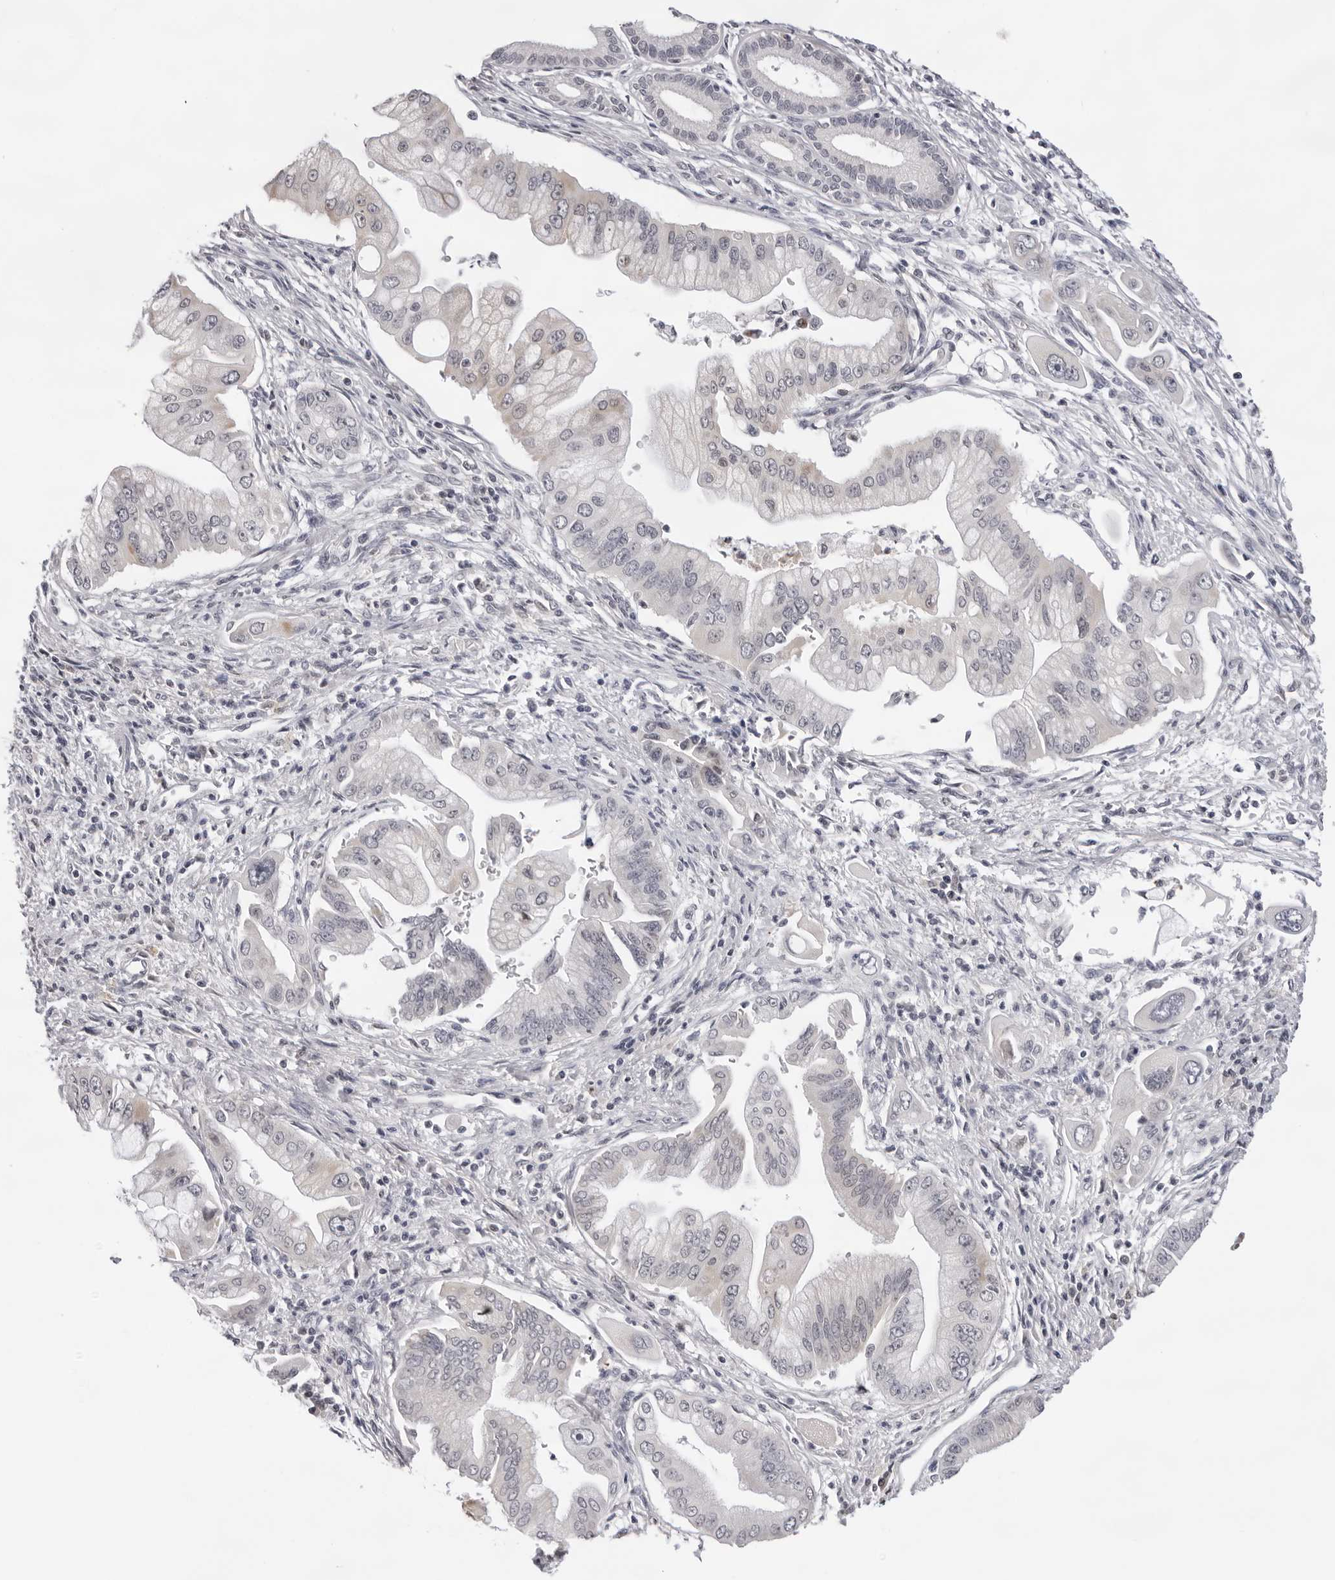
{"staining": {"intensity": "negative", "quantity": "none", "location": "none"}, "tissue": "pancreatic cancer", "cell_type": "Tumor cells", "image_type": "cancer", "snomed": [{"axis": "morphology", "description": "Adenocarcinoma, NOS"}, {"axis": "topography", "description": "Pancreas"}], "caption": "This histopathology image is of pancreatic cancer (adenocarcinoma) stained with immunohistochemistry to label a protein in brown with the nuclei are counter-stained blue. There is no positivity in tumor cells.", "gene": "ACP6", "patient": {"sex": "male", "age": 59}}